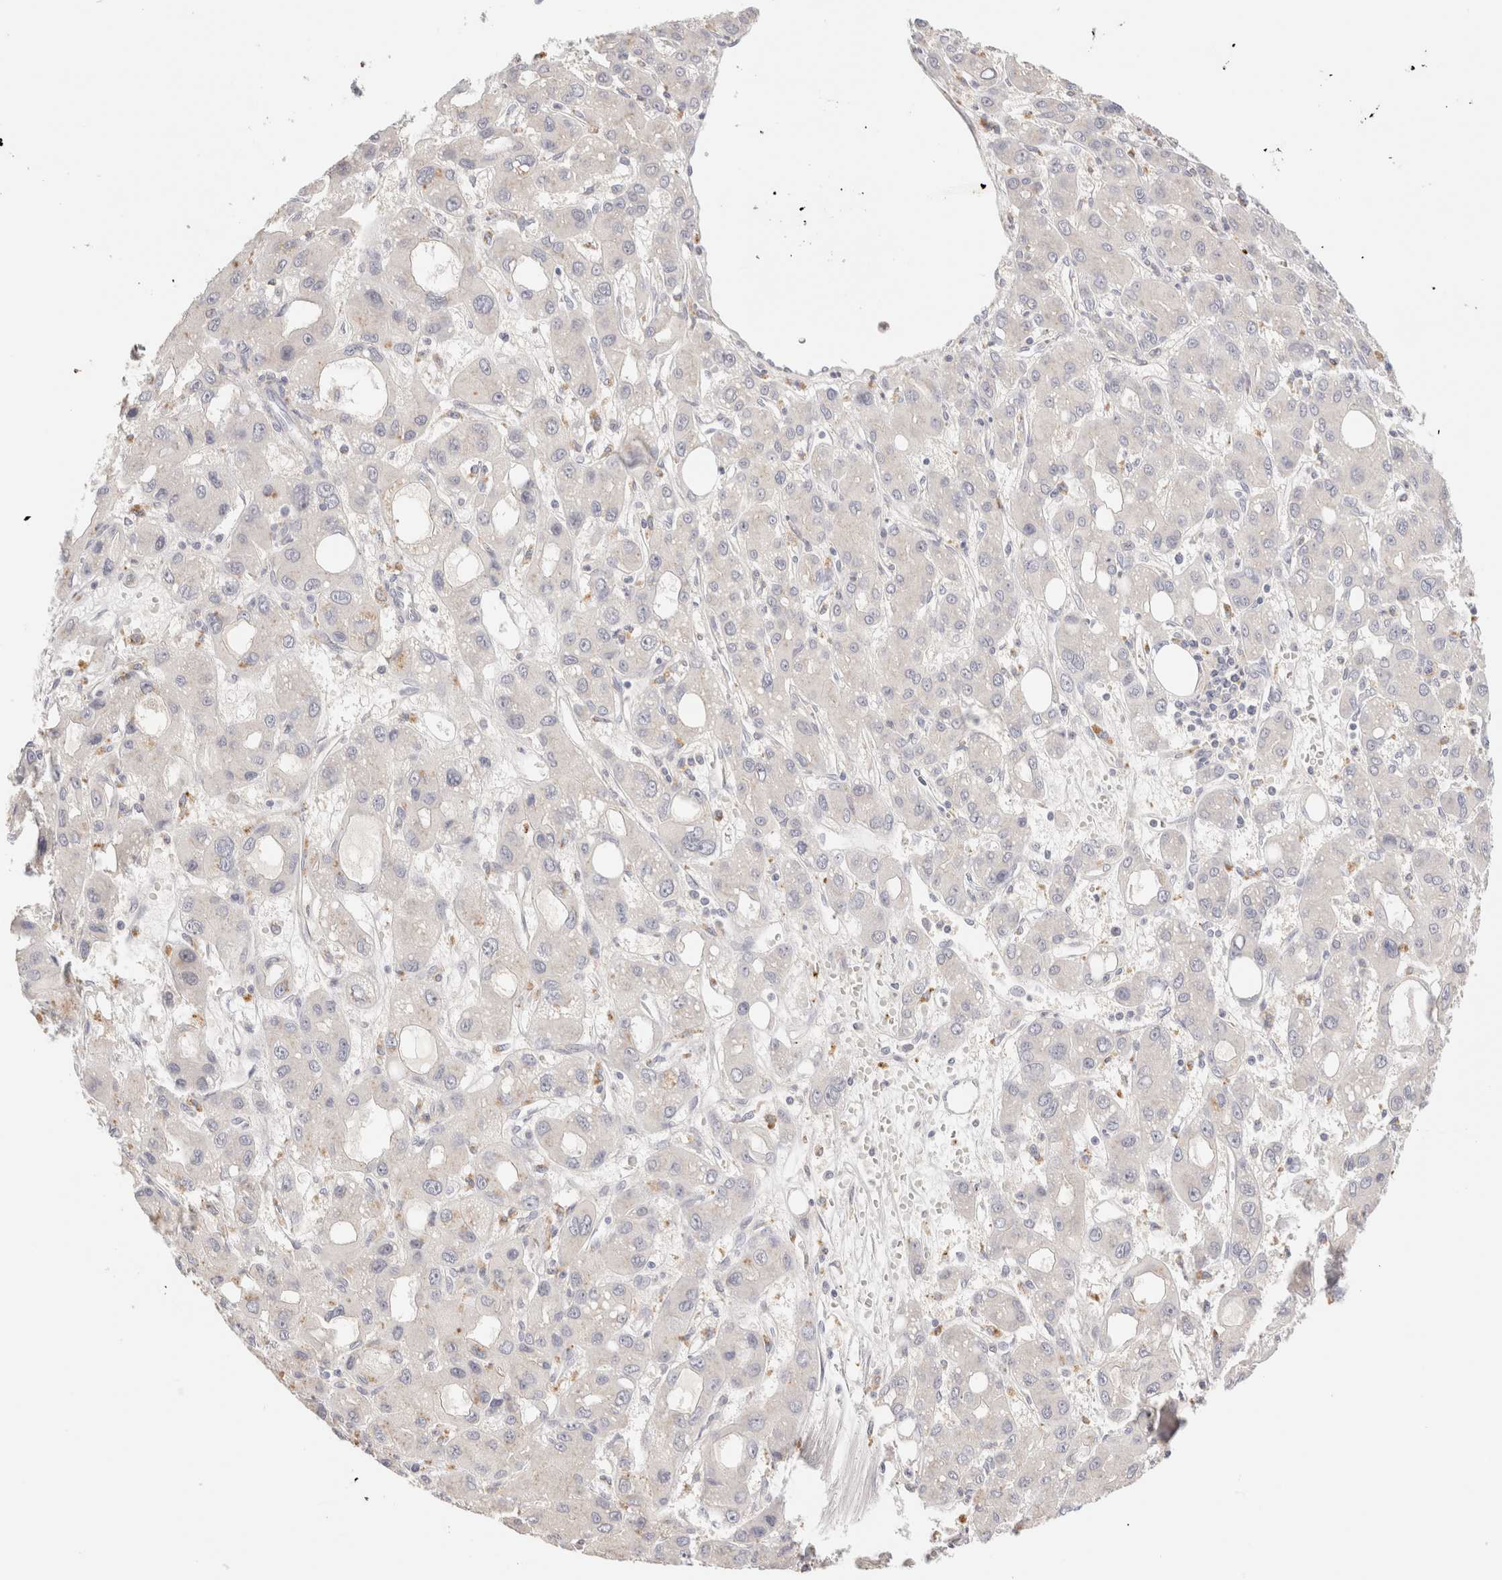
{"staining": {"intensity": "negative", "quantity": "none", "location": "none"}, "tissue": "liver cancer", "cell_type": "Tumor cells", "image_type": "cancer", "snomed": [{"axis": "morphology", "description": "Carcinoma, Hepatocellular, NOS"}, {"axis": "topography", "description": "Liver"}], "caption": "The IHC histopathology image has no significant positivity in tumor cells of liver hepatocellular carcinoma tissue.", "gene": "SCGB2A2", "patient": {"sex": "male", "age": 55}}